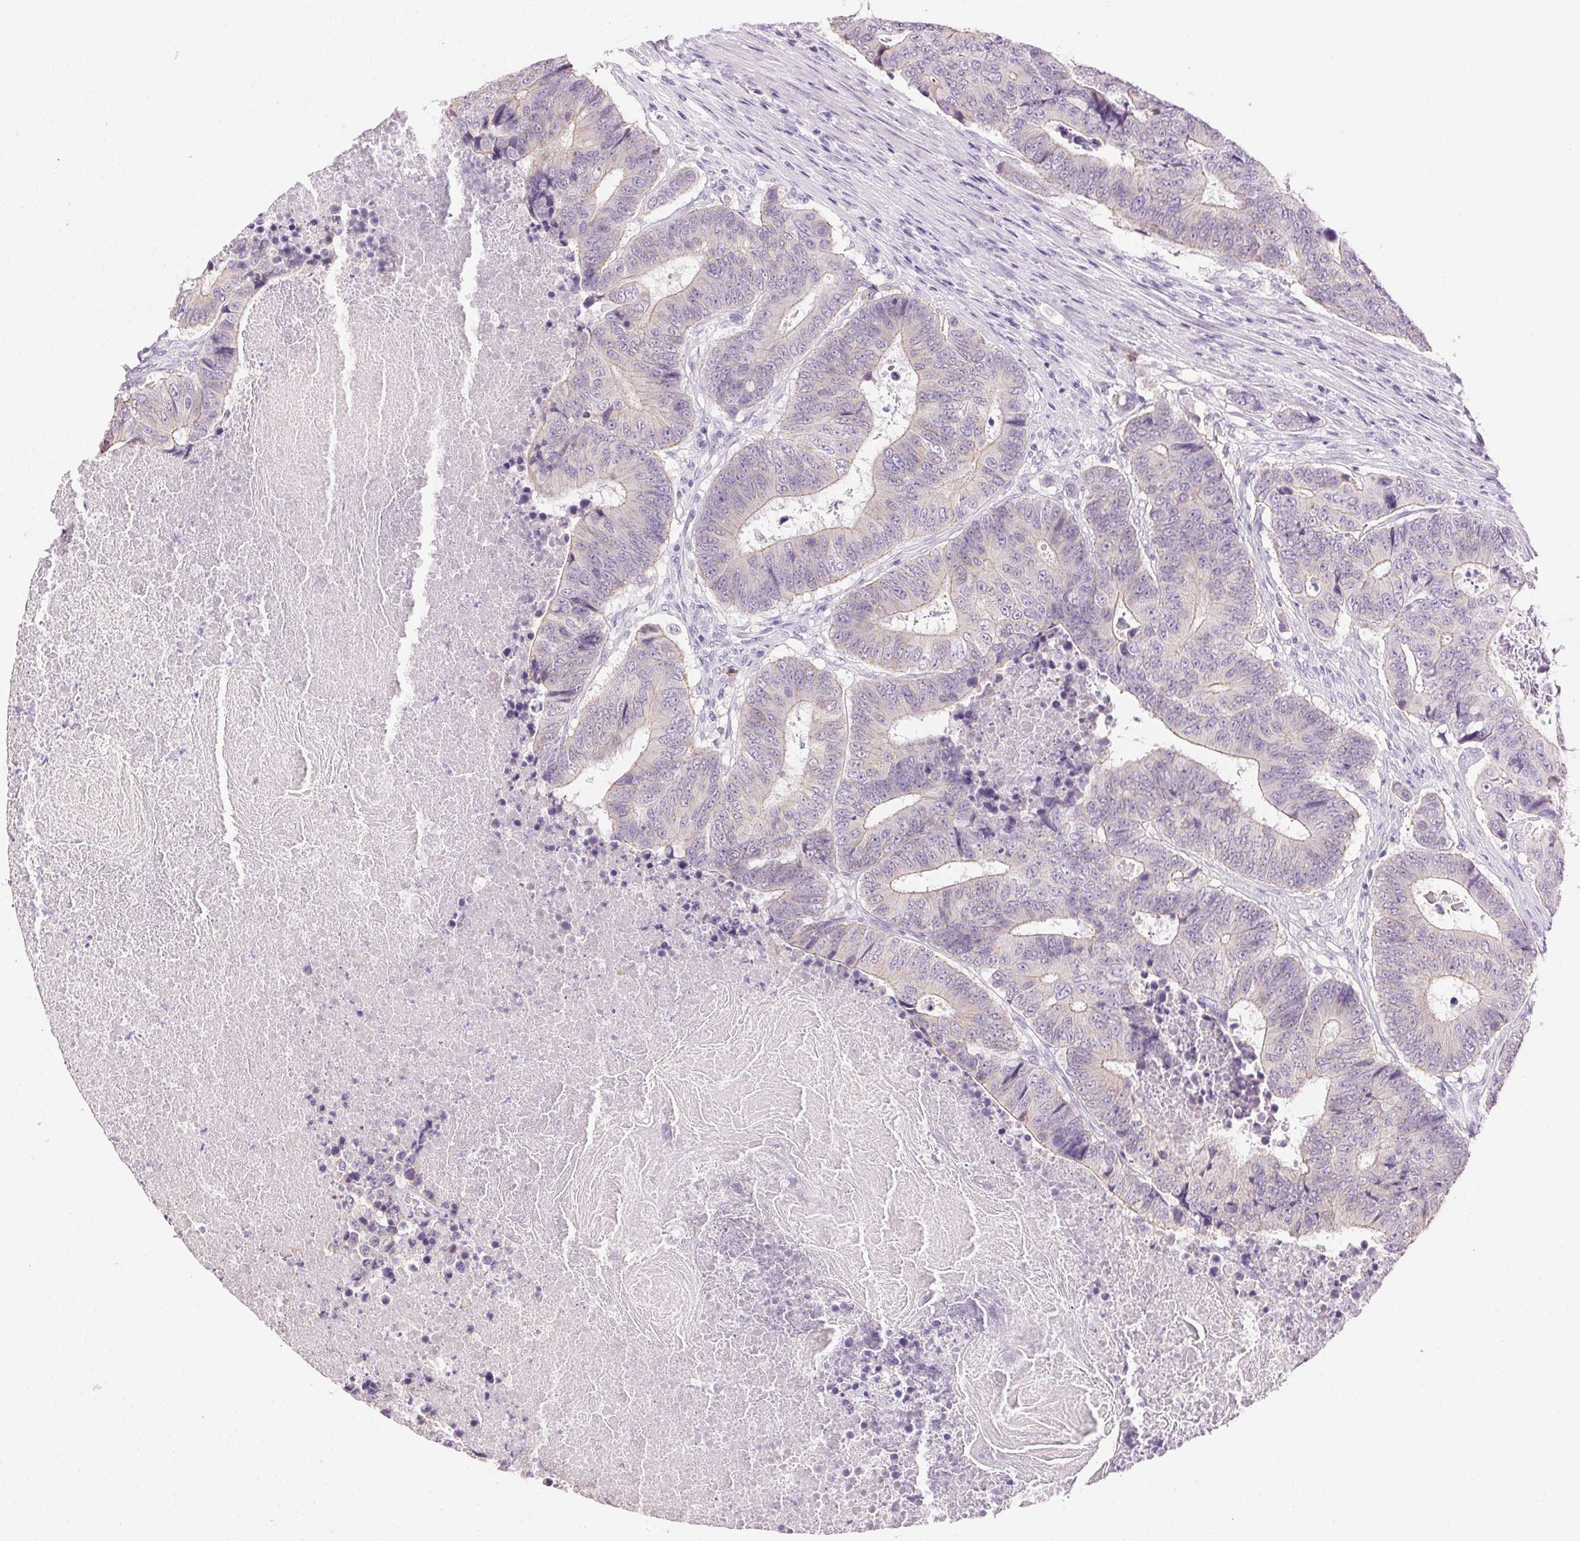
{"staining": {"intensity": "weak", "quantity": "<25%", "location": "cytoplasmic/membranous"}, "tissue": "colorectal cancer", "cell_type": "Tumor cells", "image_type": "cancer", "snomed": [{"axis": "morphology", "description": "Adenocarcinoma, NOS"}, {"axis": "topography", "description": "Colon"}], "caption": "Immunohistochemistry (IHC) image of neoplastic tissue: adenocarcinoma (colorectal) stained with DAB (3,3'-diaminobenzidine) exhibits no significant protein positivity in tumor cells. The staining is performed using DAB brown chromogen with nuclei counter-stained in using hematoxylin.", "gene": "CLDN10", "patient": {"sex": "female", "age": 48}}